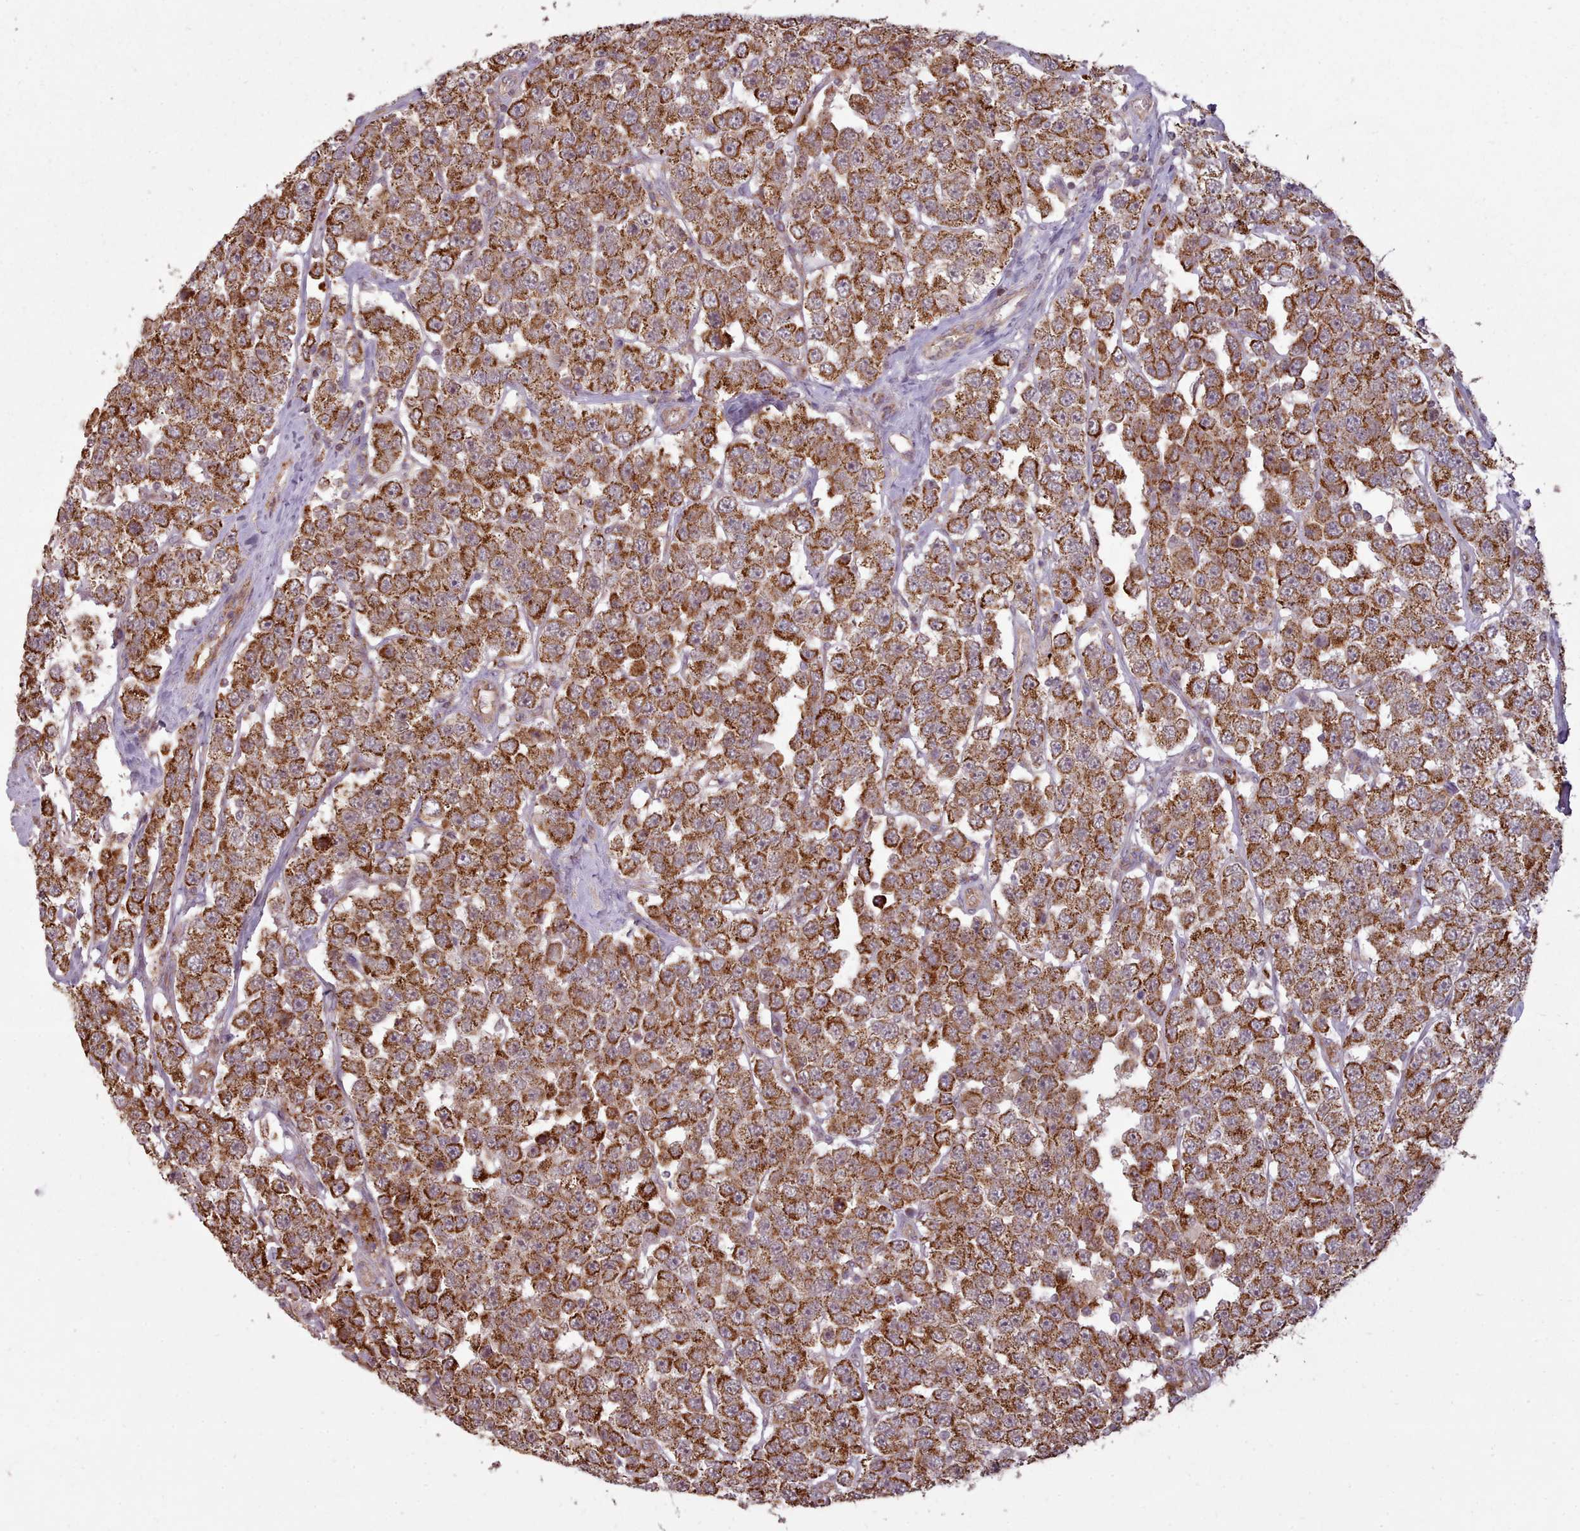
{"staining": {"intensity": "strong", "quantity": ">75%", "location": "cytoplasmic/membranous"}, "tissue": "testis cancer", "cell_type": "Tumor cells", "image_type": "cancer", "snomed": [{"axis": "morphology", "description": "Seminoma, NOS"}, {"axis": "topography", "description": "Testis"}], "caption": "Brown immunohistochemical staining in human testis seminoma displays strong cytoplasmic/membranous positivity in approximately >75% of tumor cells.", "gene": "ZMYM4", "patient": {"sex": "male", "age": 28}}